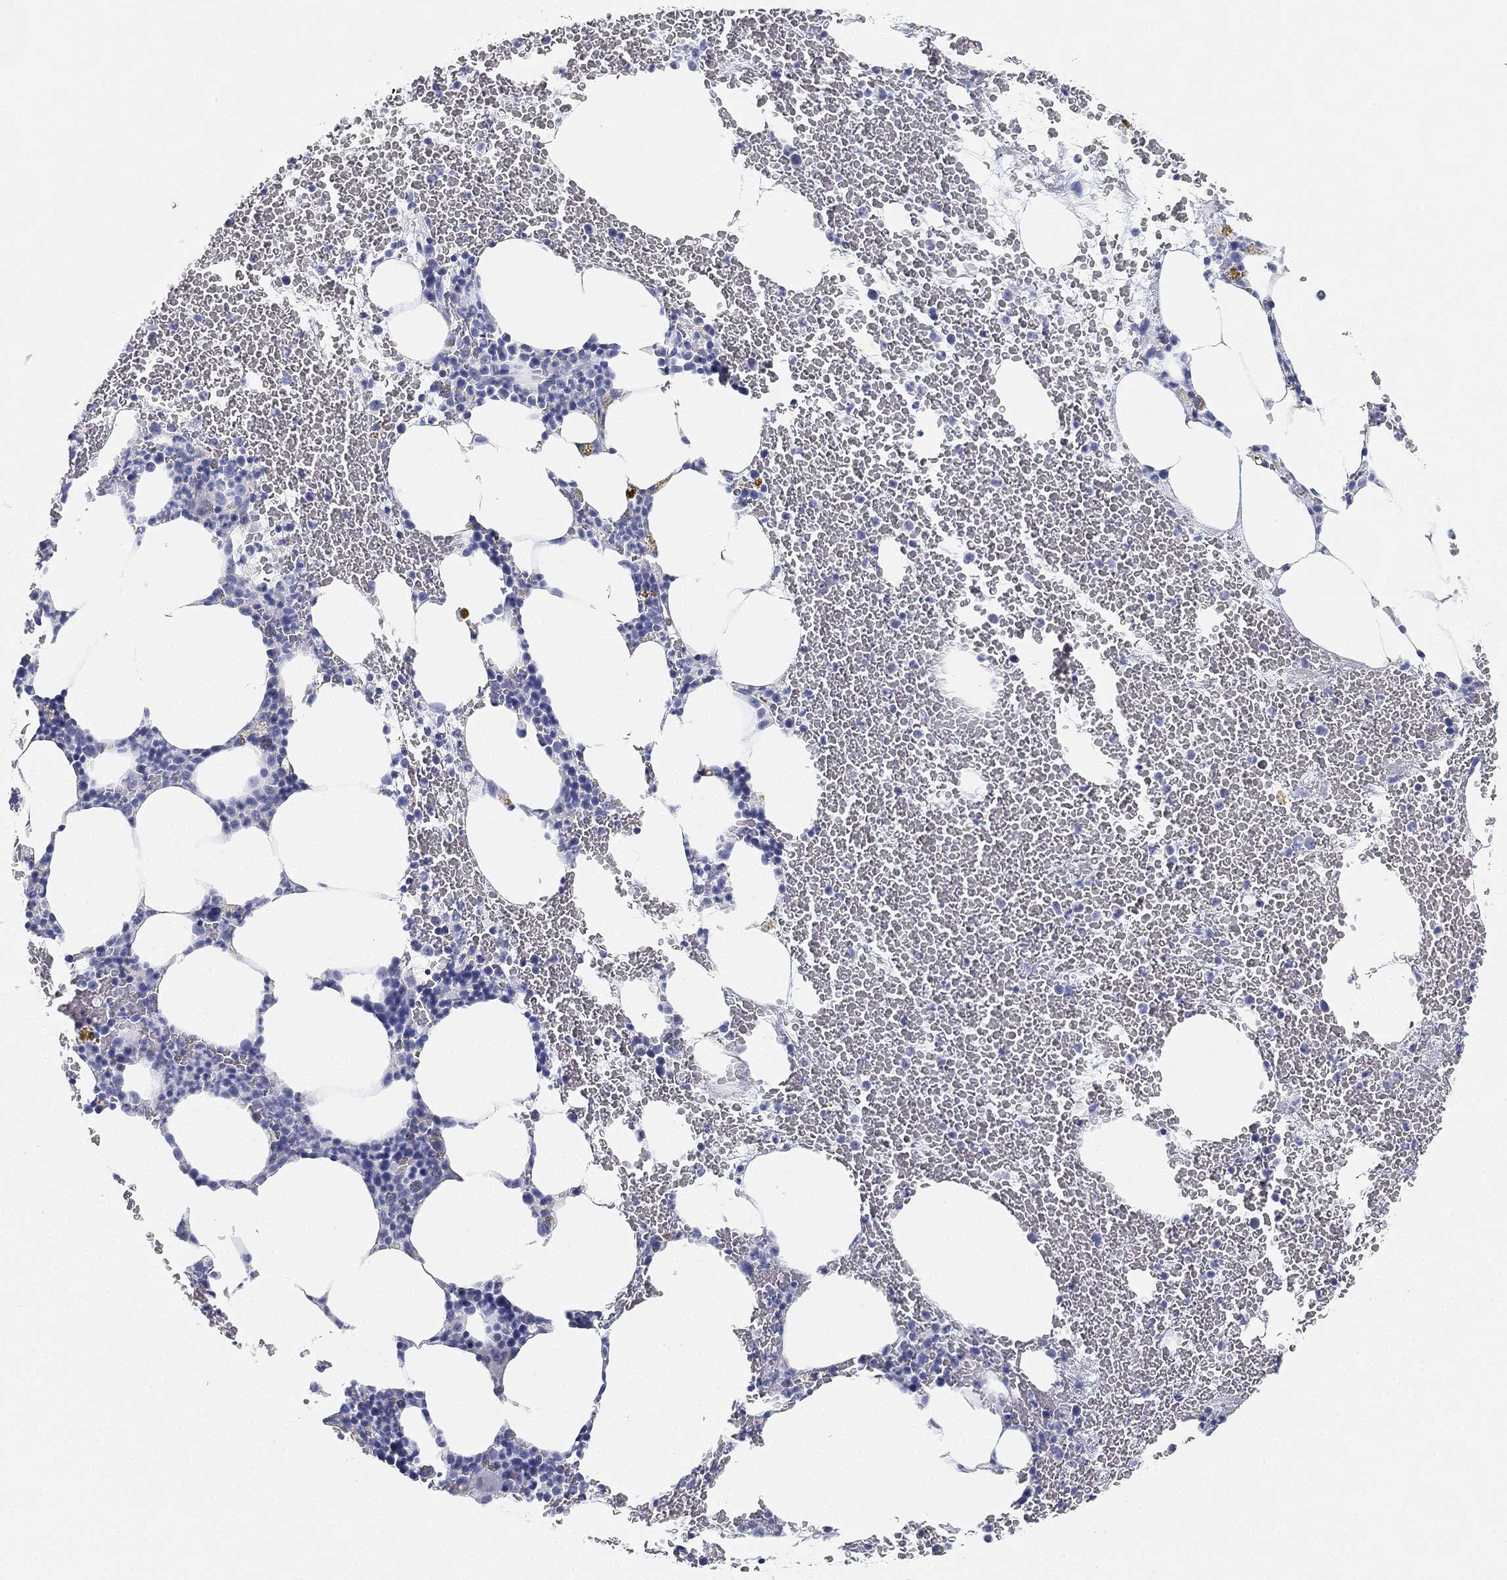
{"staining": {"intensity": "negative", "quantity": "none", "location": "none"}, "tissue": "bone marrow", "cell_type": "Hematopoietic cells", "image_type": "normal", "snomed": [{"axis": "morphology", "description": "Normal tissue, NOS"}, {"axis": "topography", "description": "Bone marrow"}], "caption": "This is an immunohistochemistry histopathology image of normal human bone marrow. There is no staining in hematopoietic cells.", "gene": "GPR61", "patient": {"sex": "female", "age": 67}}